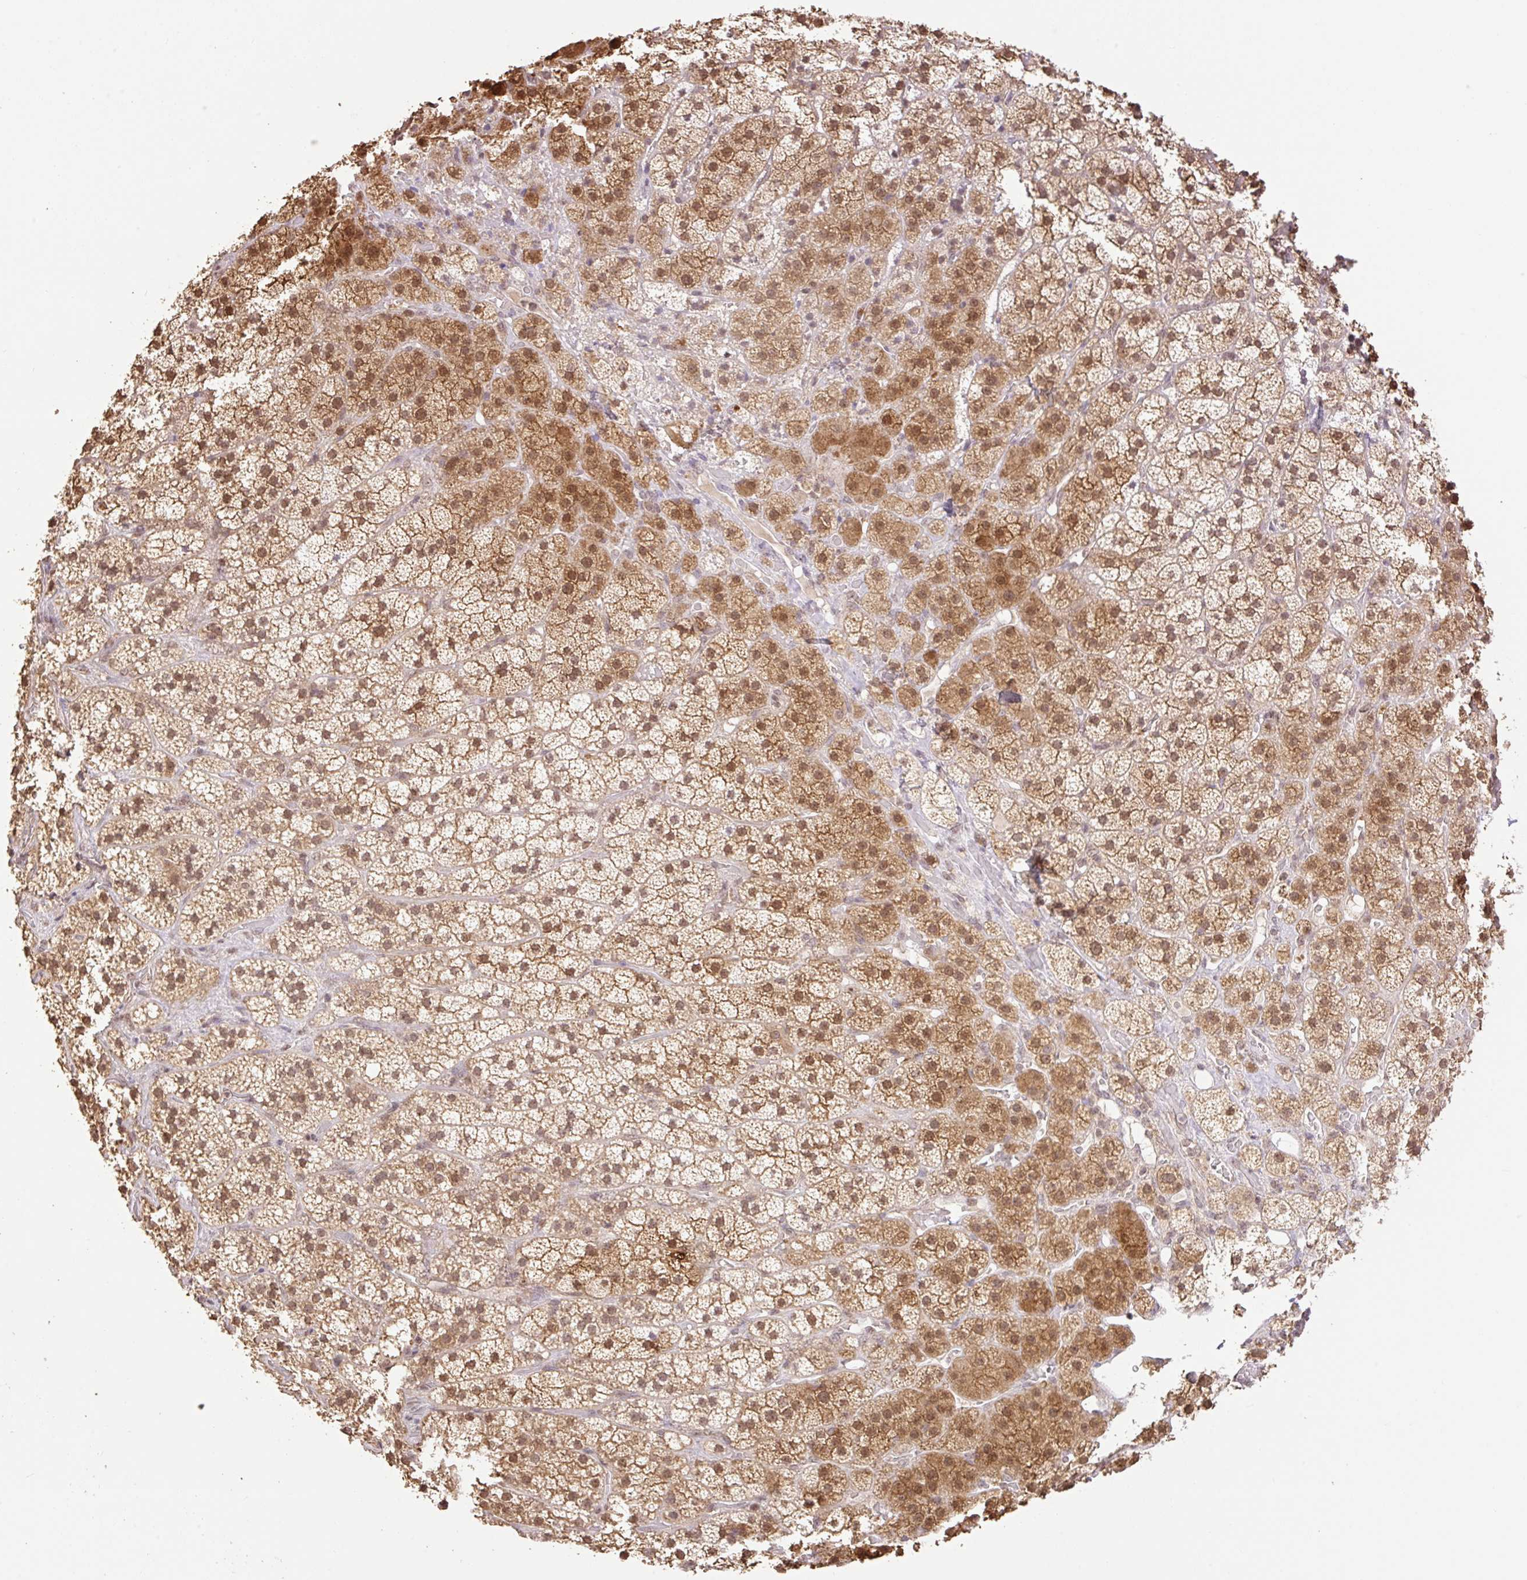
{"staining": {"intensity": "moderate", "quantity": ">75%", "location": "cytoplasmic/membranous,nuclear"}, "tissue": "adrenal gland", "cell_type": "Glandular cells", "image_type": "normal", "snomed": [{"axis": "morphology", "description": "Normal tissue, NOS"}, {"axis": "topography", "description": "Adrenal gland"}], "caption": "Adrenal gland stained with a brown dye reveals moderate cytoplasmic/membranous,nuclear positive positivity in about >75% of glandular cells.", "gene": "VPS25", "patient": {"sex": "male", "age": 57}}